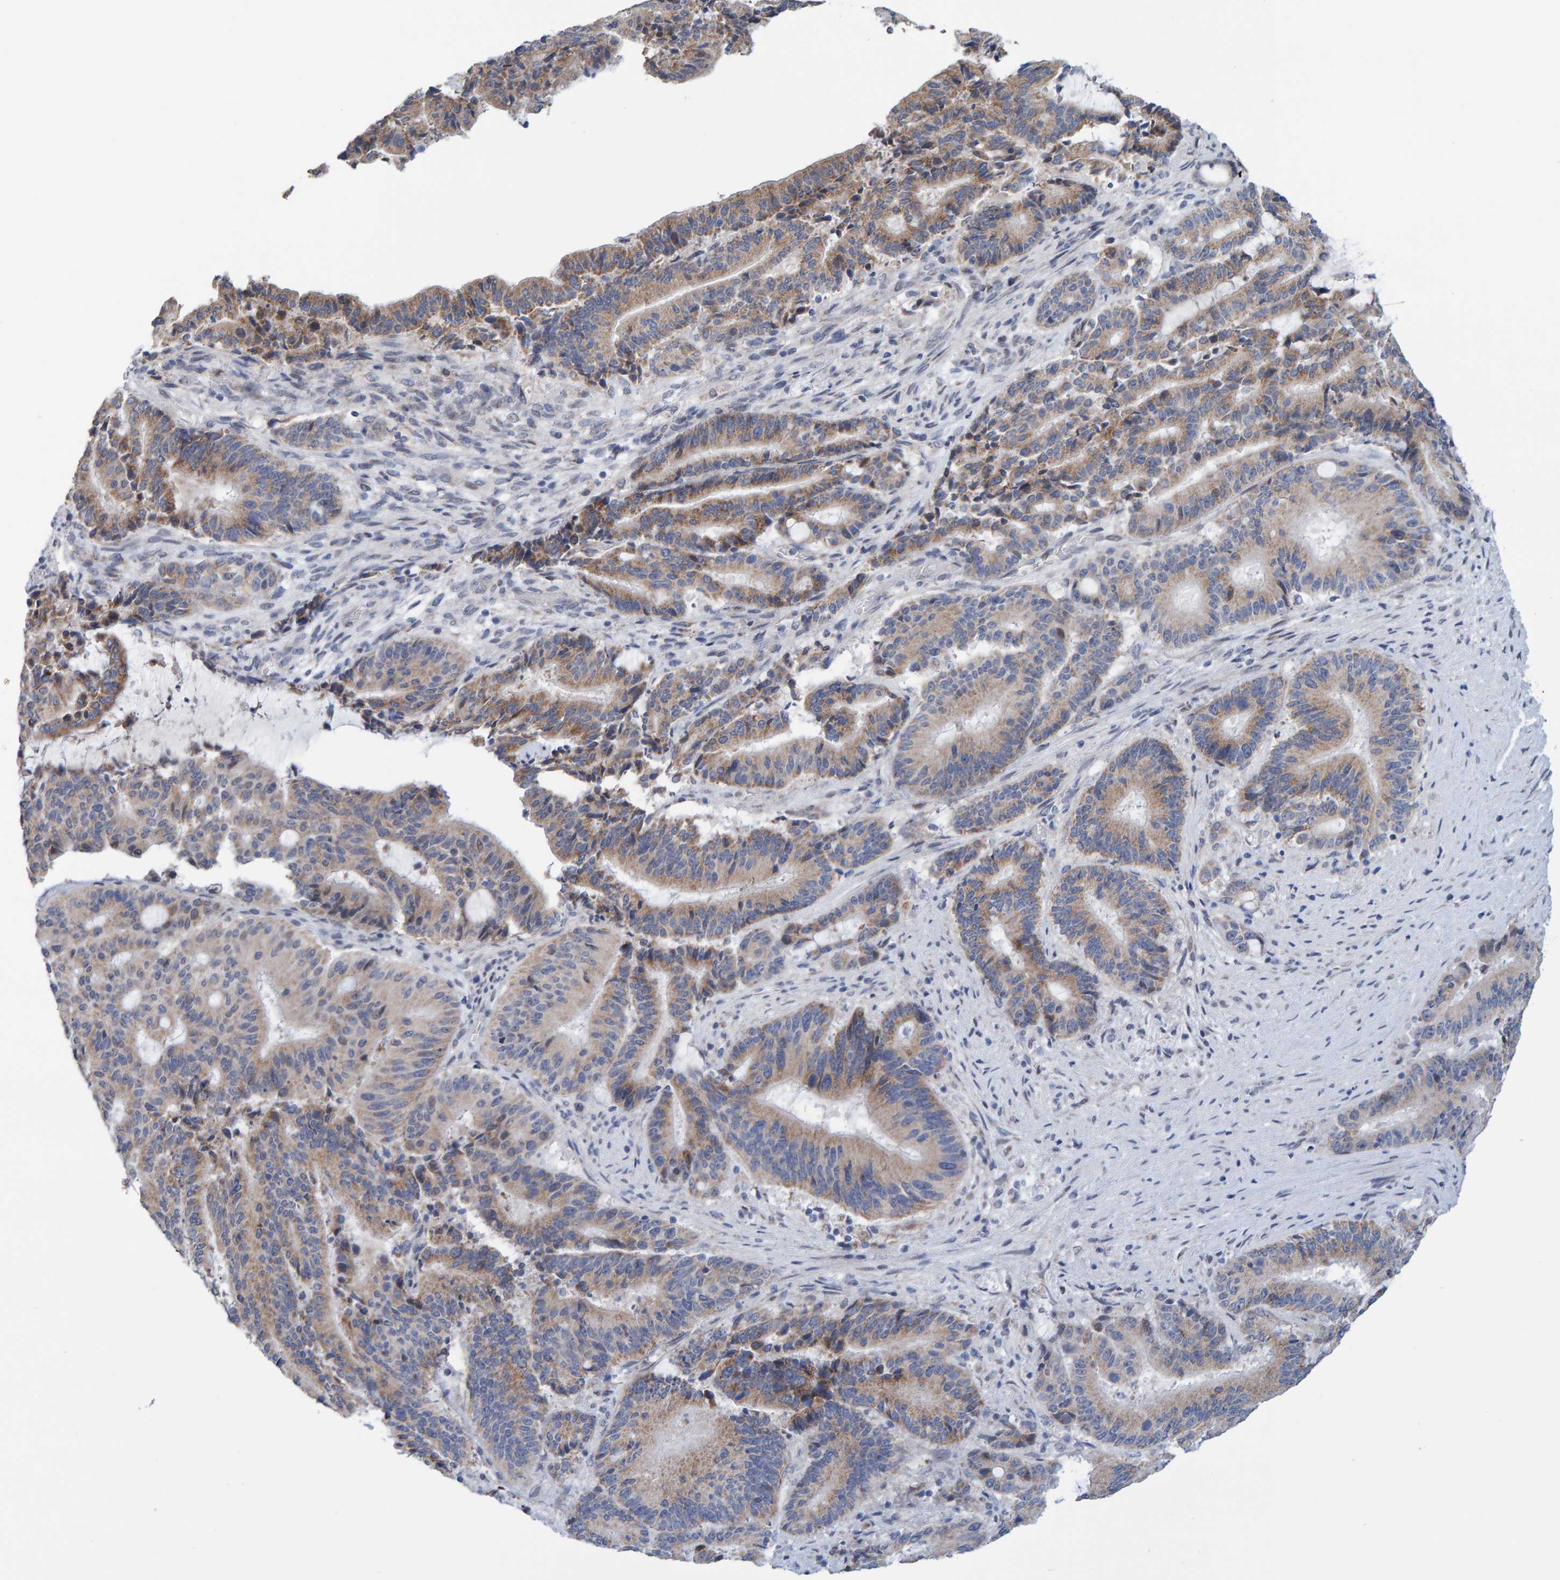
{"staining": {"intensity": "weak", "quantity": ">75%", "location": "cytoplasmic/membranous"}, "tissue": "liver cancer", "cell_type": "Tumor cells", "image_type": "cancer", "snomed": [{"axis": "morphology", "description": "Normal tissue, NOS"}, {"axis": "morphology", "description": "Cholangiocarcinoma"}, {"axis": "topography", "description": "Liver"}, {"axis": "topography", "description": "Peripheral nerve tissue"}], "caption": "Liver cancer tissue shows weak cytoplasmic/membranous positivity in approximately >75% of tumor cells", "gene": "USP43", "patient": {"sex": "female", "age": 73}}